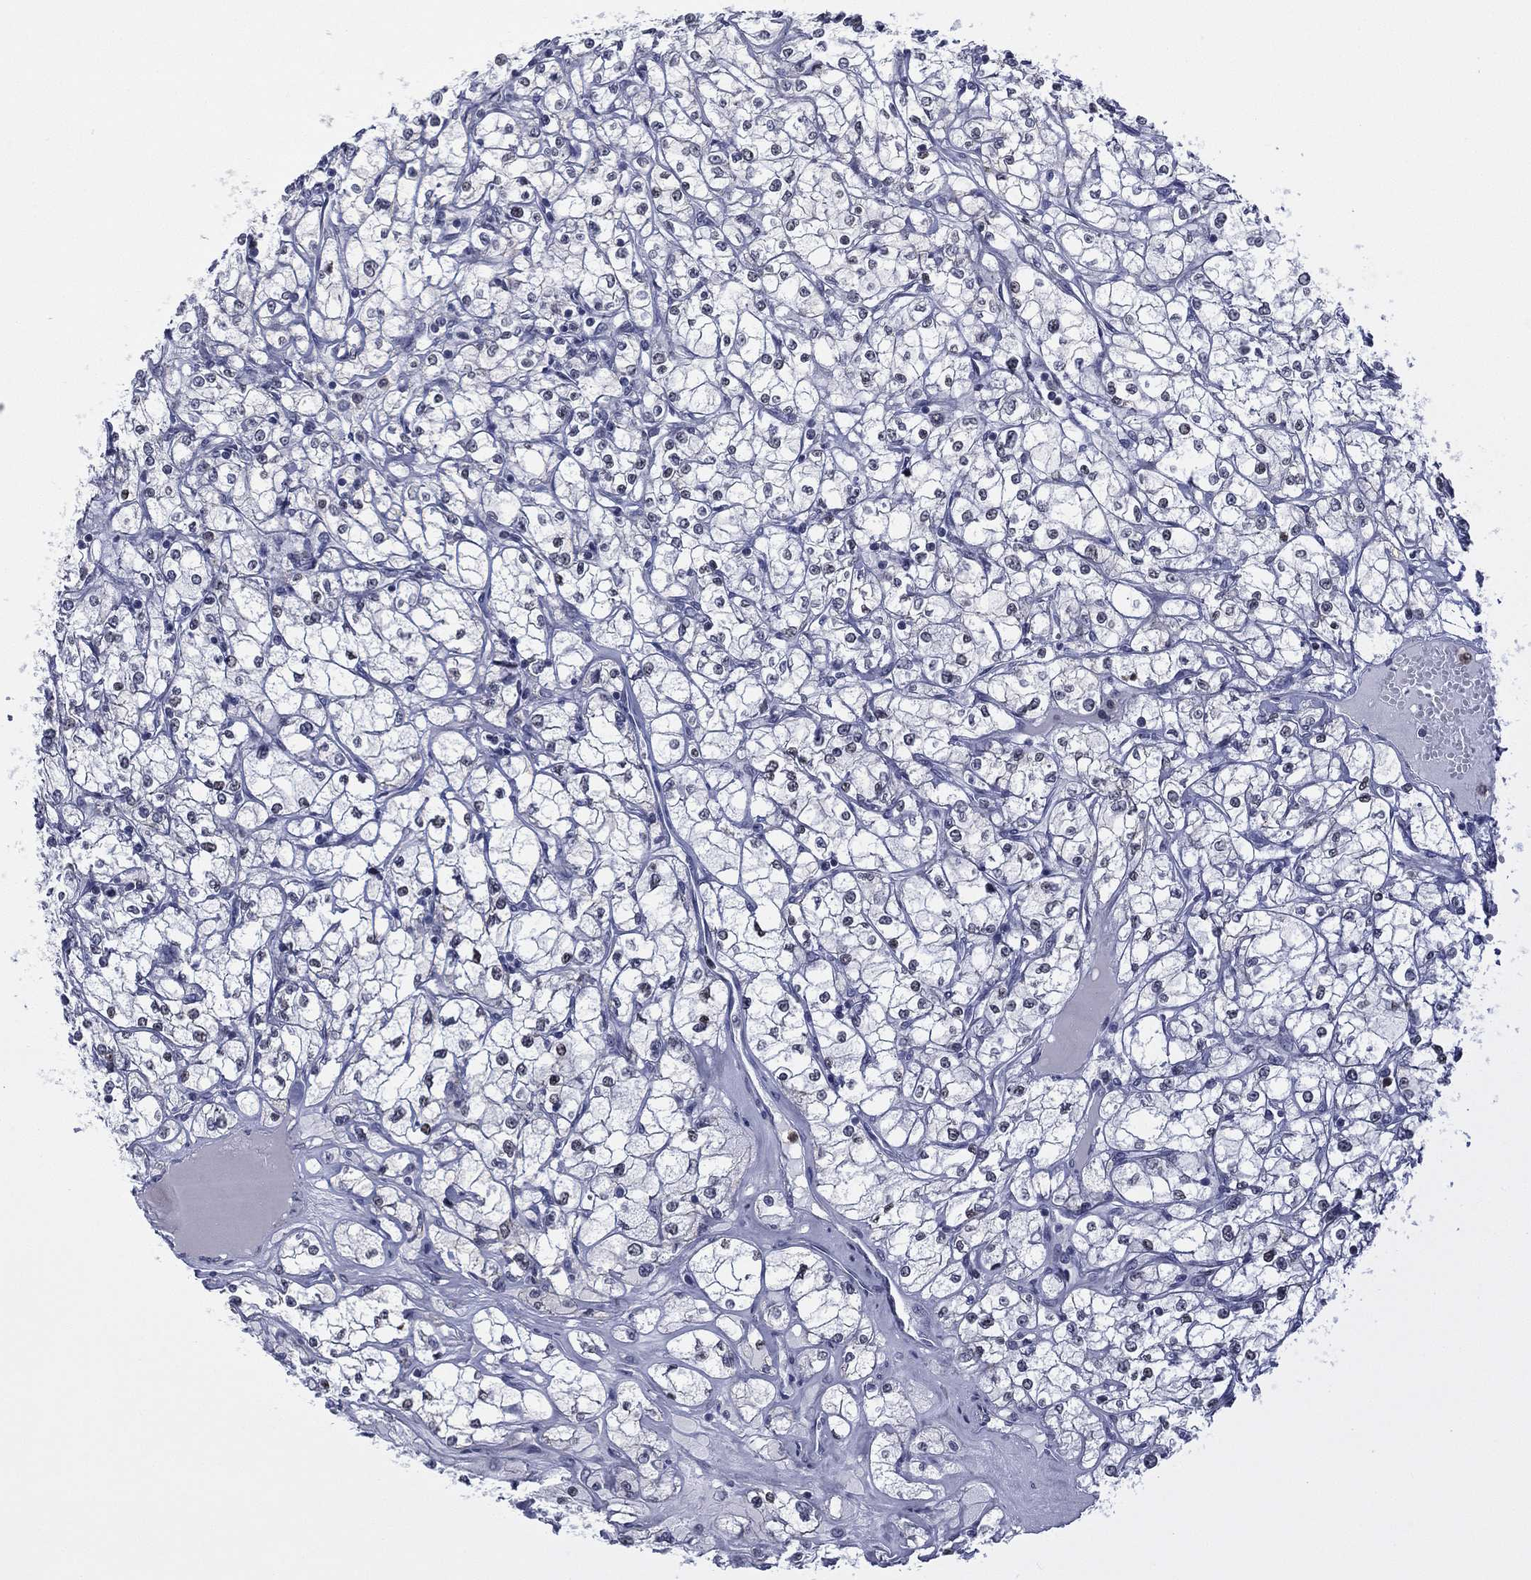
{"staining": {"intensity": "negative", "quantity": "none", "location": "none"}, "tissue": "renal cancer", "cell_type": "Tumor cells", "image_type": "cancer", "snomed": [{"axis": "morphology", "description": "Adenocarcinoma, NOS"}, {"axis": "topography", "description": "Kidney"}], "caption": "Renal adenocarcinoma stained for a protein using immunohistochemistry shows no staining tumor cells.", "gene": "ZNF711", "patient": {"sex": "male", "age": 67}}